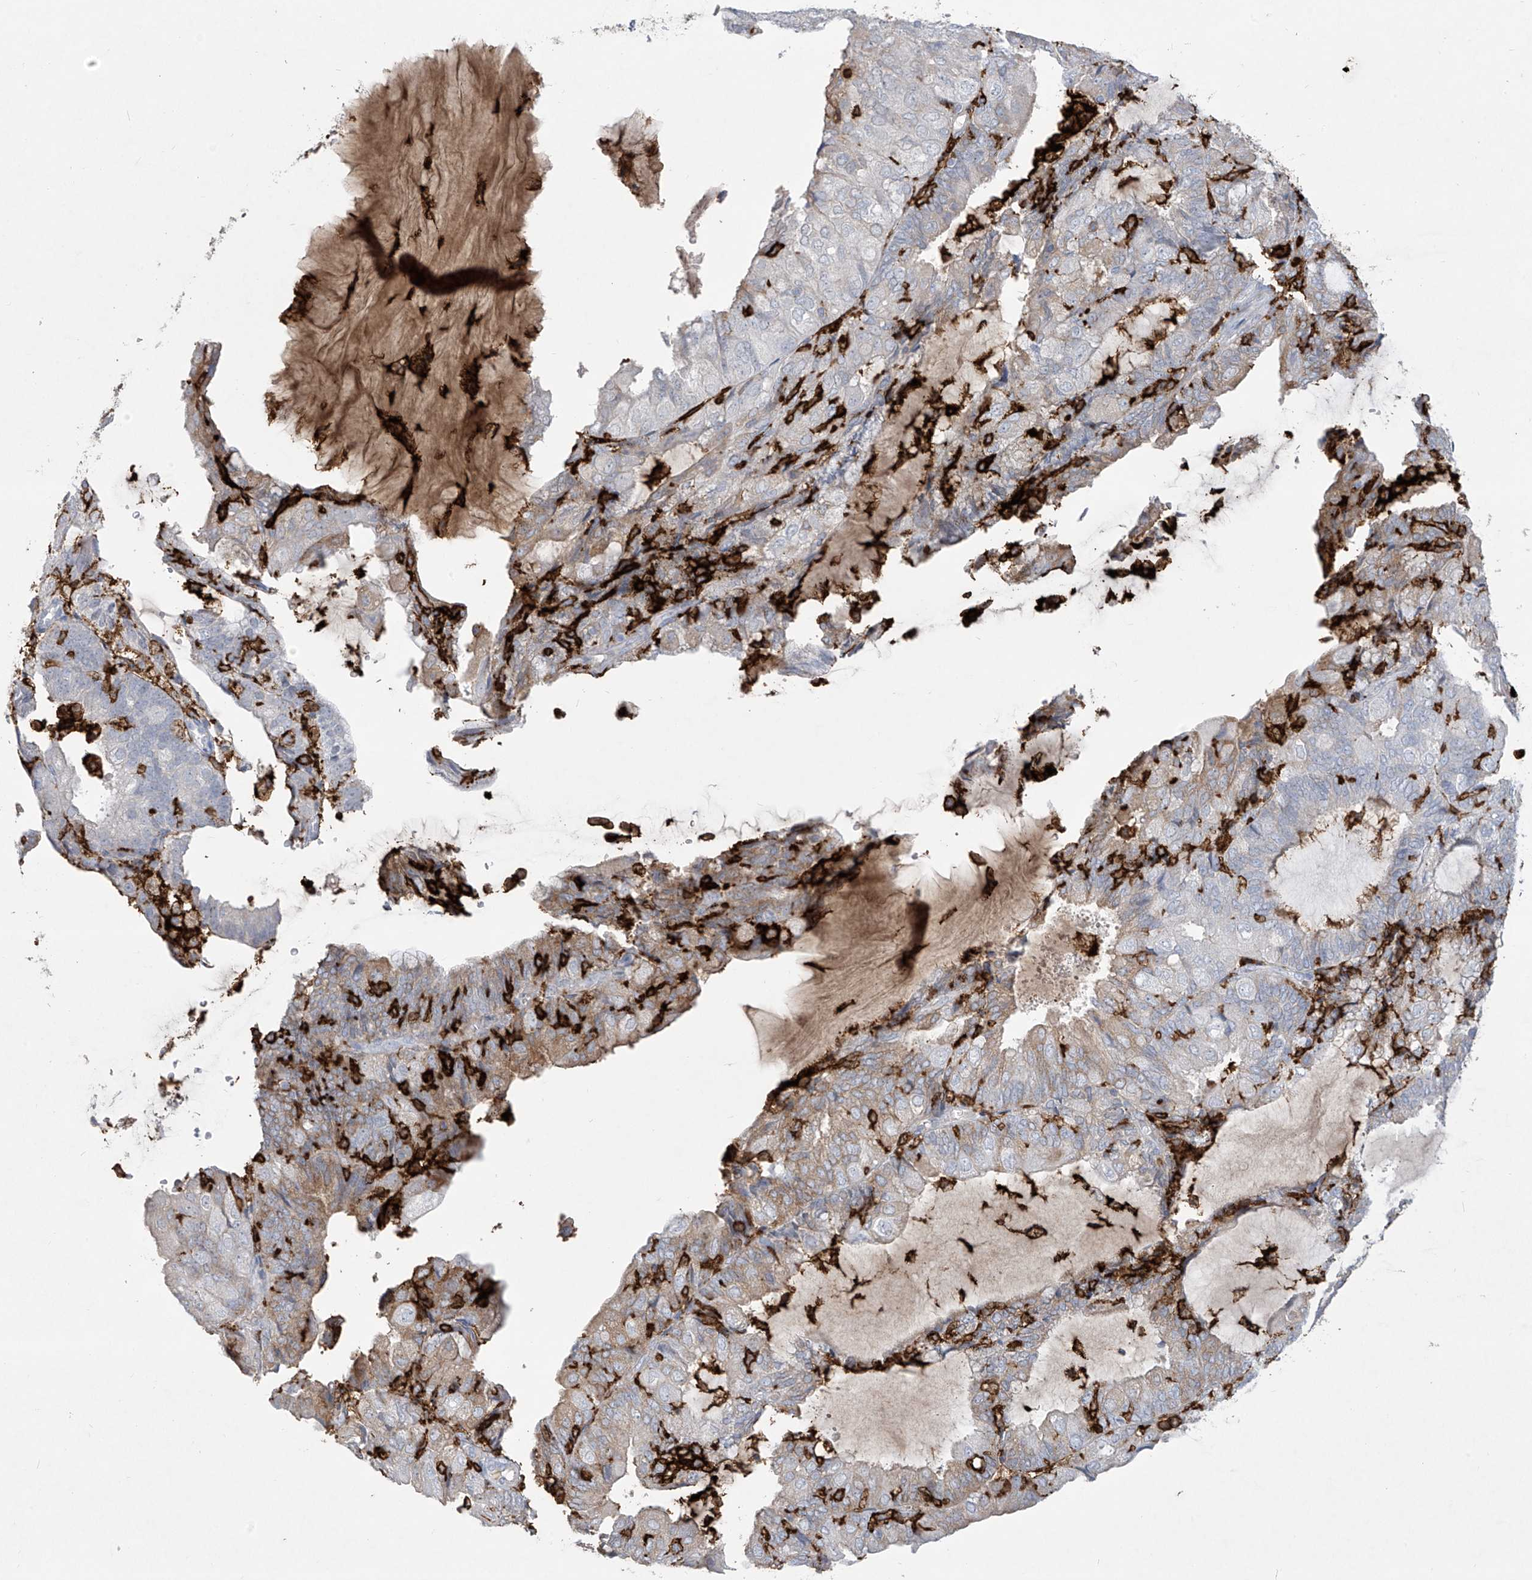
{"staining": {"intensity": "moderate", "quantity": "<25%", "location": "cytoplasmic/membranous"}, "tissue": "endometrial cancer", "cell_type": "Tumor cells", "image_type": "cancer", "snomed": [{"axis": "morphology", "description": "Adenocarcinoma, NOS"}, {"axis": "topography", "description": "Endometrium"}], "caption": "Protein expression analysis of human adenocarcinoma (endometrial) reveals moderate cytoplasmic/membranous positivity in about <25% of tumor cells.", "gene": "FCGR3A", "patient": {"sex": "female", "age": 81}}